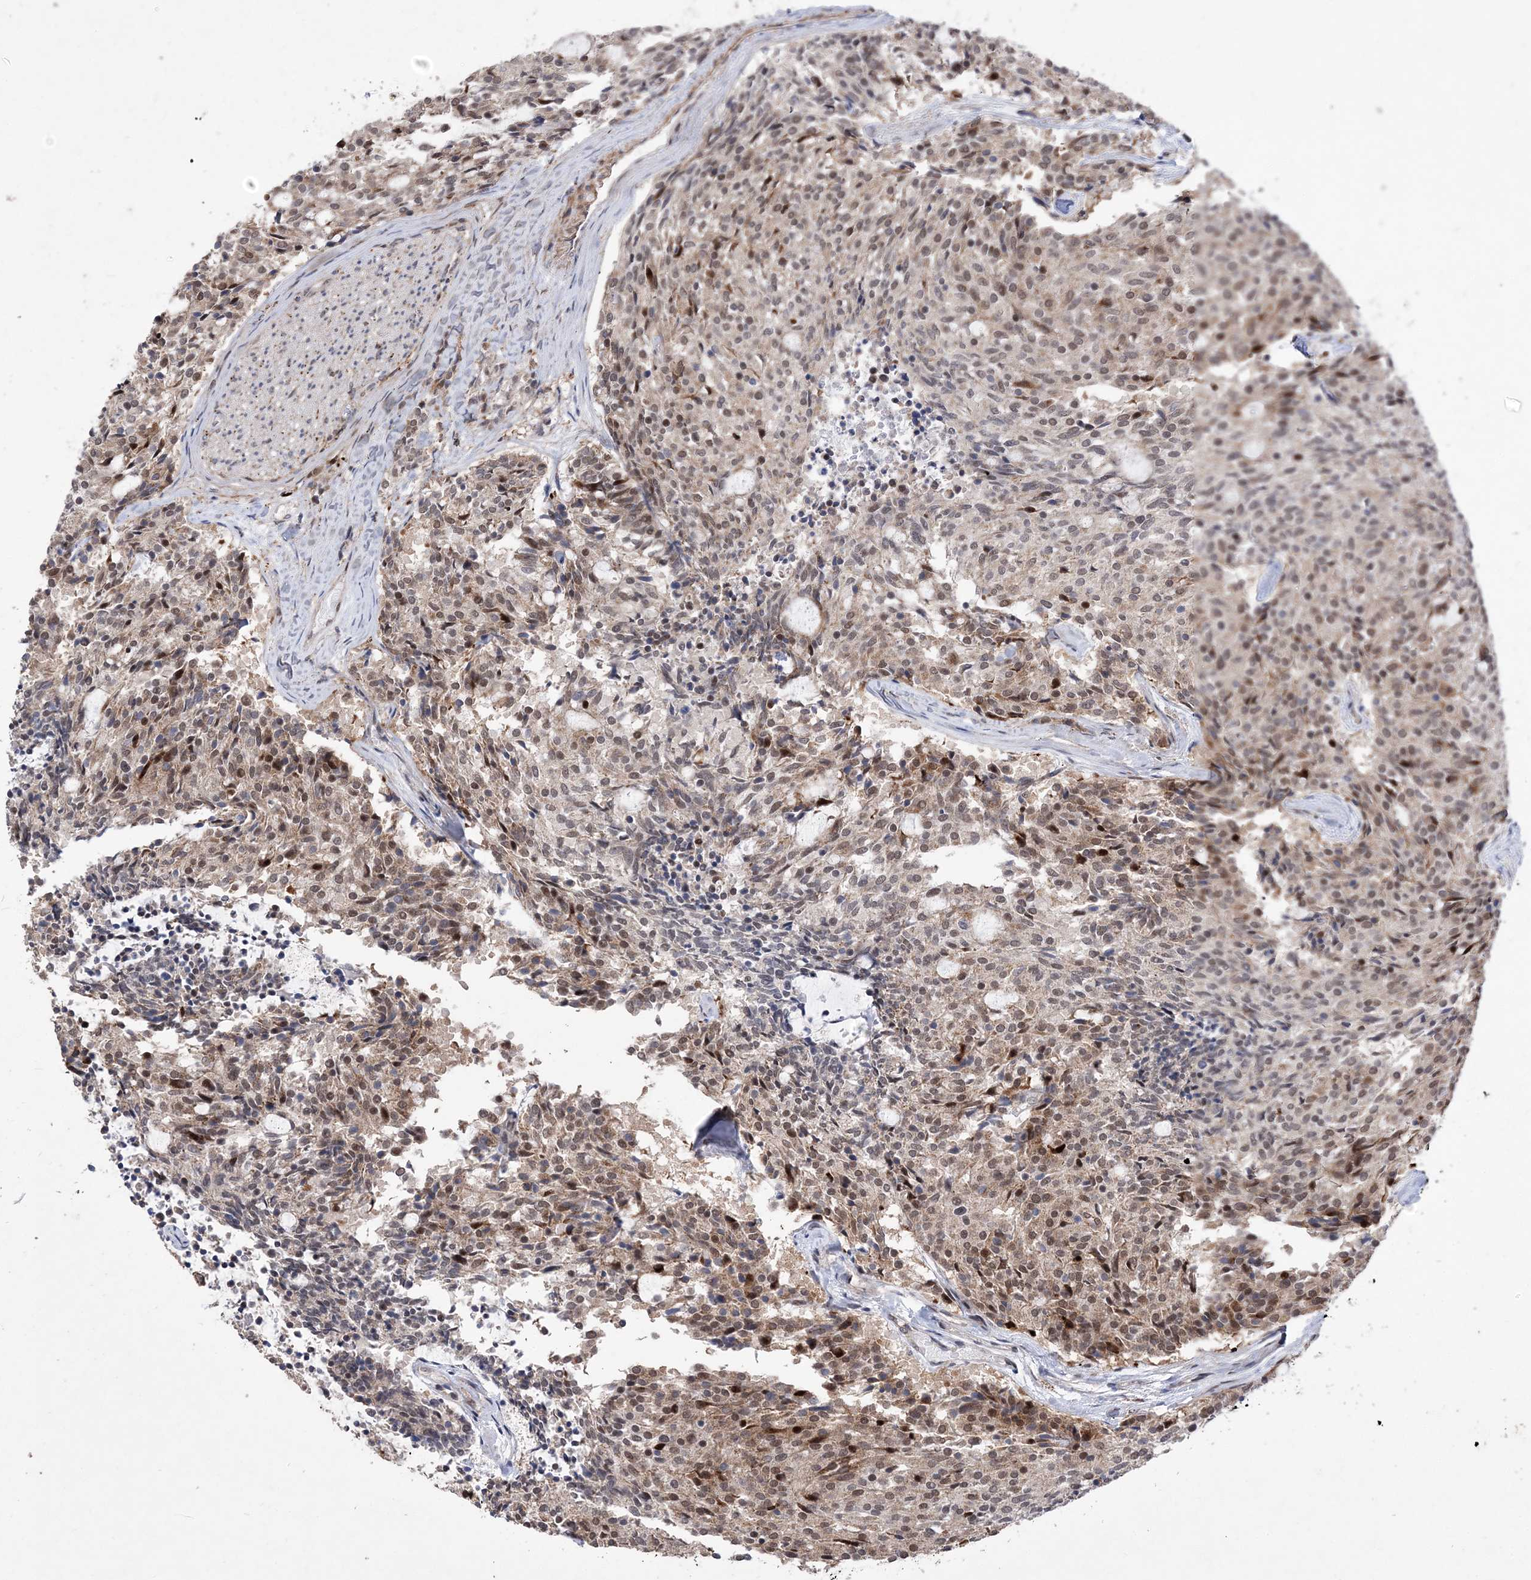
{"staining": {"intensity": "moderate", "quantity": ">75%", "location": "nuclear"}, "tissue": "carcinoid", "cell_type": "Tumor cells", "image_type": "cancer", "snomed": [{"axis": "morphology", "description": "Carcinoid, malignant, NOS"}, {"axis": "topography", "description": "Pancreas"}], "caption": "Carcinoid stained with IHC exhibits moderate nuclear expression in about >75% of tumor cells.", "gene": "BOD1L1", "patient": {"sex": "female", "age": 54}}